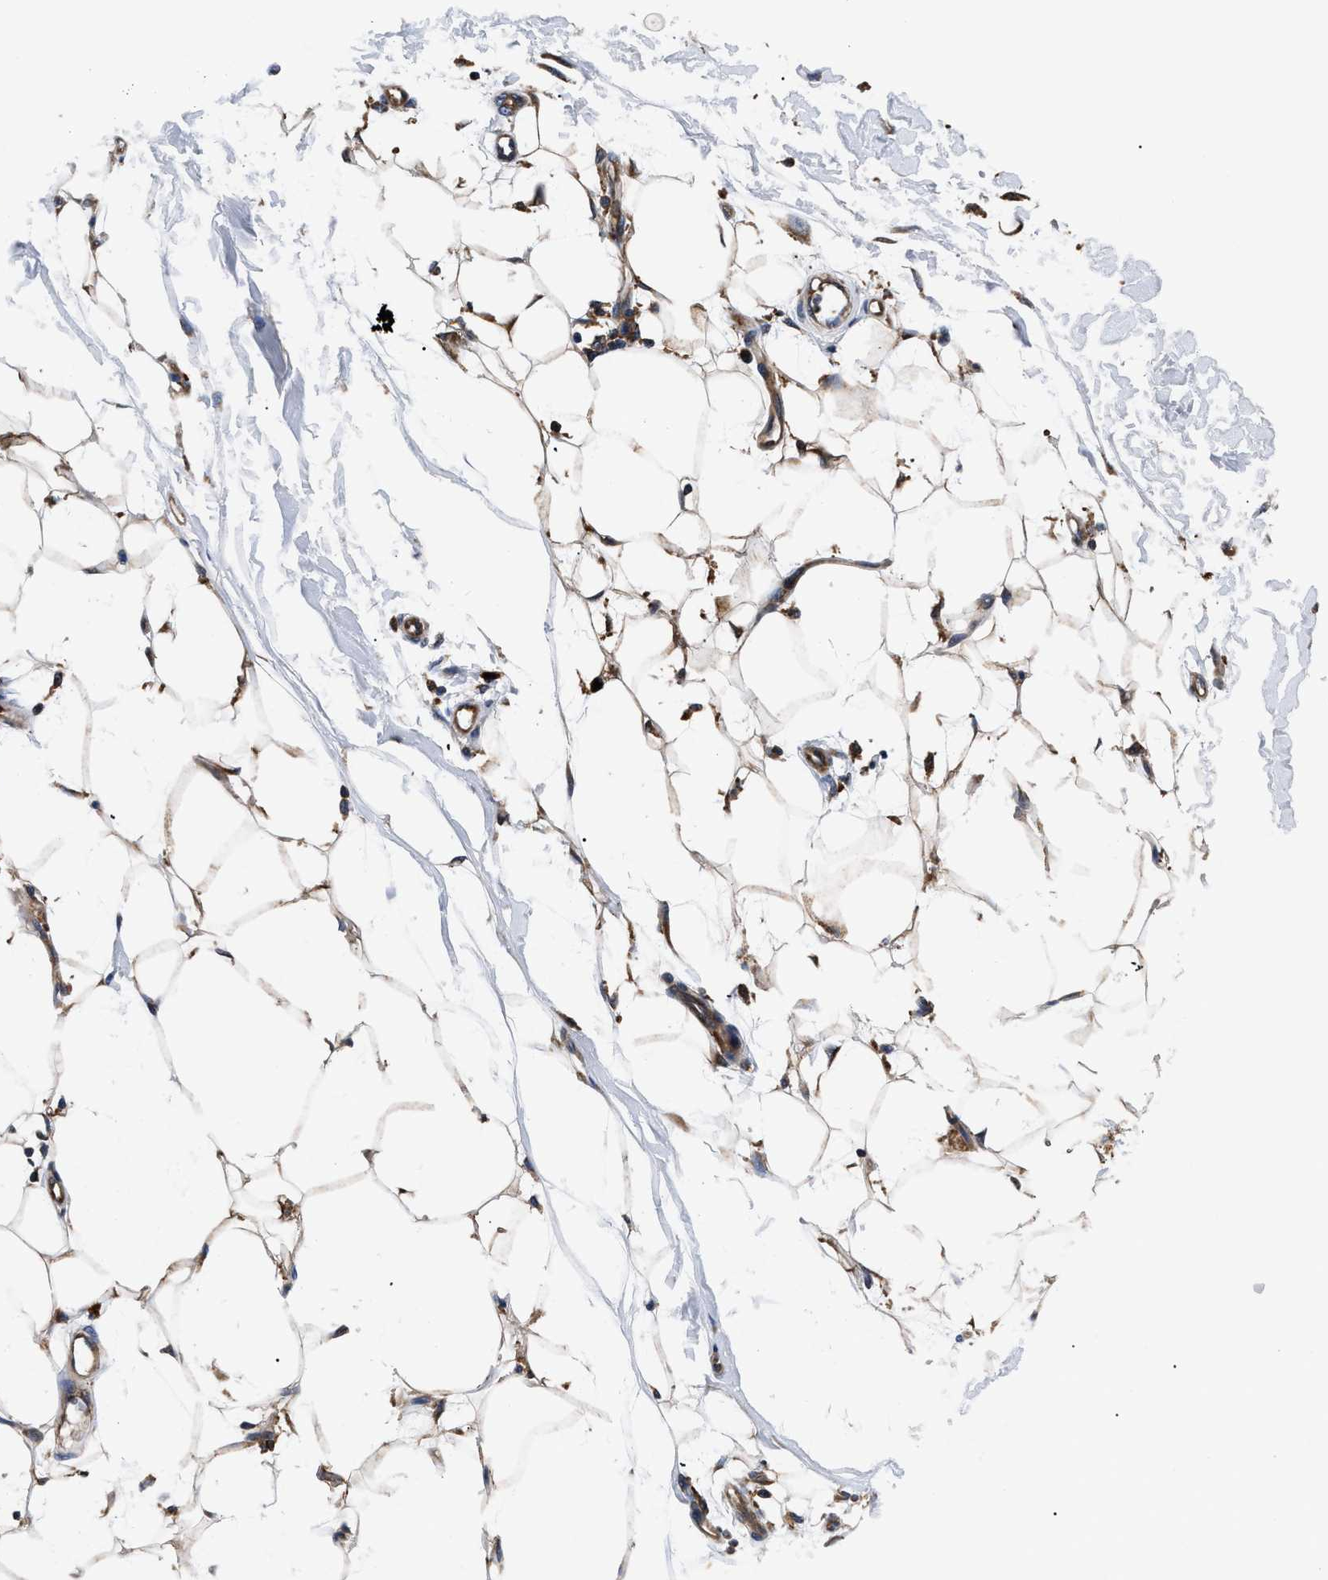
{"staining": {"intensity": "moderate", "quantity": "25%-75%", "location": "cytoplasmic/membranous"}, "tissue": "adipose tissue", "cell_type": "Adipocytes", "image_type": "normal", "snomed": [{"axis": "morphology", "description": "Normal tissue, NOS"}, {"axis": "morphology", "description": "Squamous cell carcinoma, NOS"}, {"axis": "topography", "description": "Skin"}, {"axis": "topography", "description": "Peripheral nerve tissue"}], "caption": "Immunohistochemical staining of benign human adipose tissue exhibits moderate cytoplasmic/membranous protein staining in about 25%-75% of adipocytes. The protein of interest is shown in brown color, while the nuclei are stained blue.", "gene": "SPAST", "patient": {"sex": "male", "age": 83}}